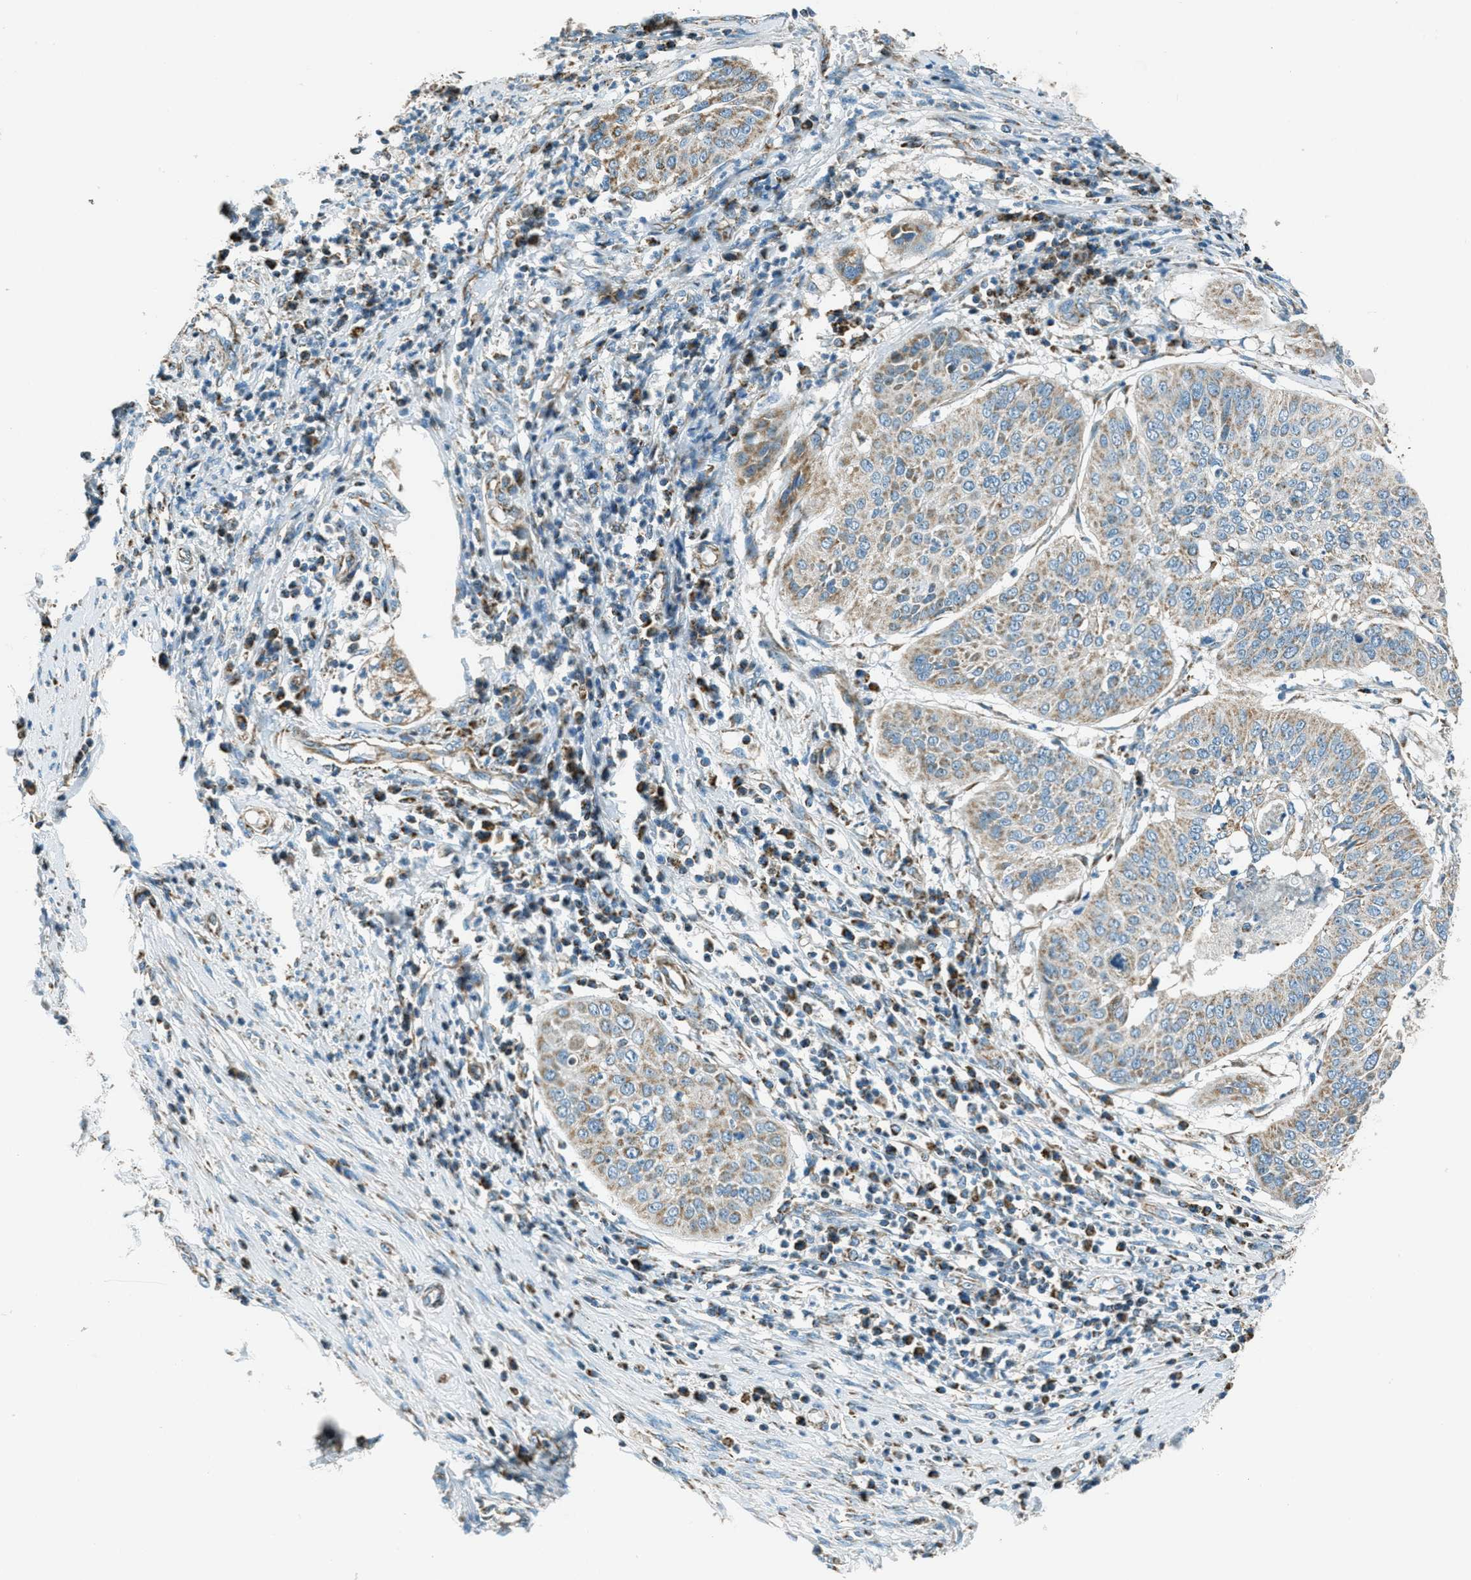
{"staining": {"intensity": "weak", "quantity": ">75%", "location": "cytoplasmic/membranous"}, "tissue": "cervical cancer", "cell_type": "Tumor cells", "image_type": "cancer", "snomed": [{"axis": "morphology", "description": "Normal tissue, NOS"}, {"axis": "morphology", "description": "Squamous cell carcinoma, NOS"}, {"axis": "topography", "description": "Cervix"}], "caption": "IHC of human squamous cell carcinoma (cervical) displays low levels of weak cytoplasmic/membranous positivity in approximately >75% of tumor cells.", "gene": "CHST15", "patient": {"sex": "female", "age": 39}}